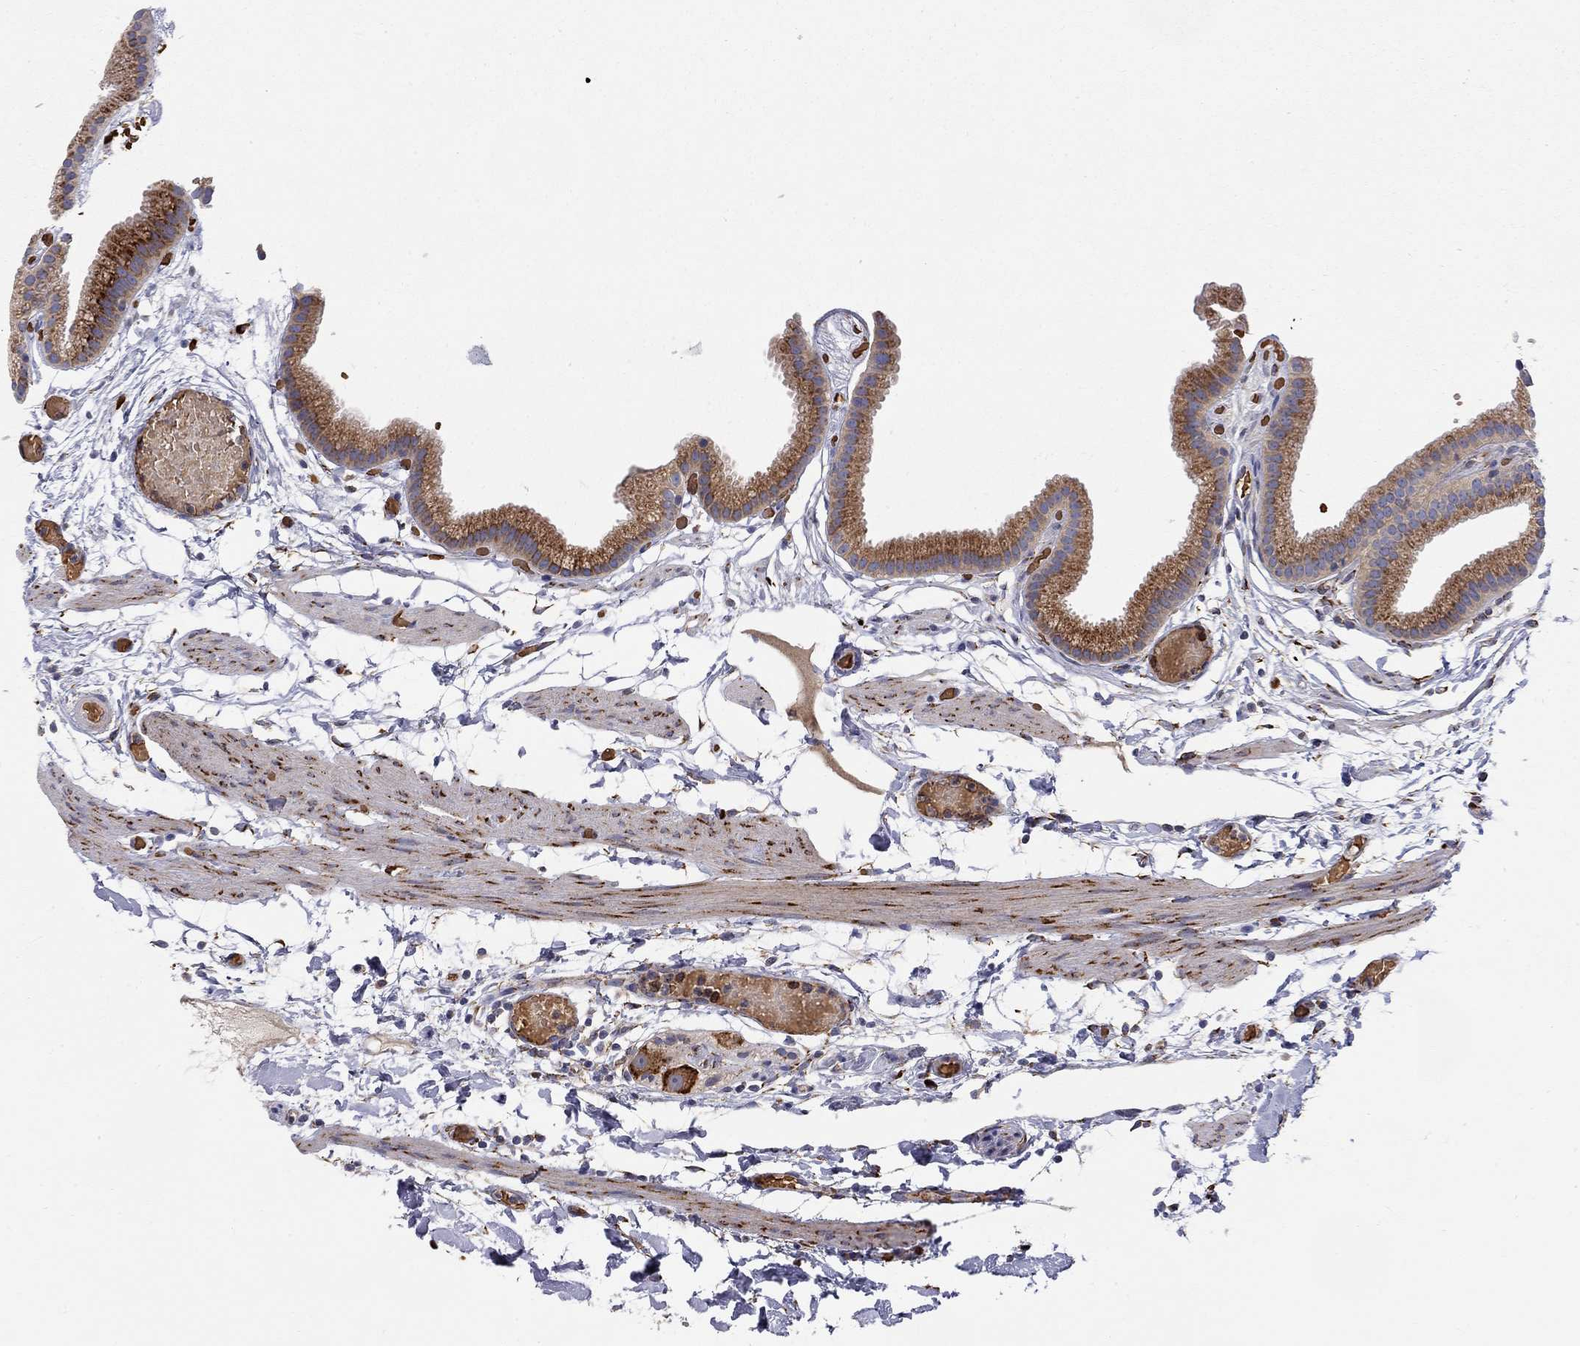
{"staining": {"intensity": "strong", "quantity": "25%-75%", "location": "cytoplasmic/membranous"}, "tissue": "gallbladder", "cell_type": "Glandular cells", "image_type": "normal", "snomed": [{"axis": "morphology", "description": "Normal tissue, NOS"}, {"axis": "topography", "description": "Gallbladder"}], "caption": "IHC micrograph of normal gallbladder: gallbladder stained using IHC displays high levels of strong protein expression localized specifically in the cytoplasmic/membranous of glandular cells, appearing as a cytoplasmic/membranous brown color.", "gene": "CASTOR1", "patient": {"sex": "female", "age": 45}}